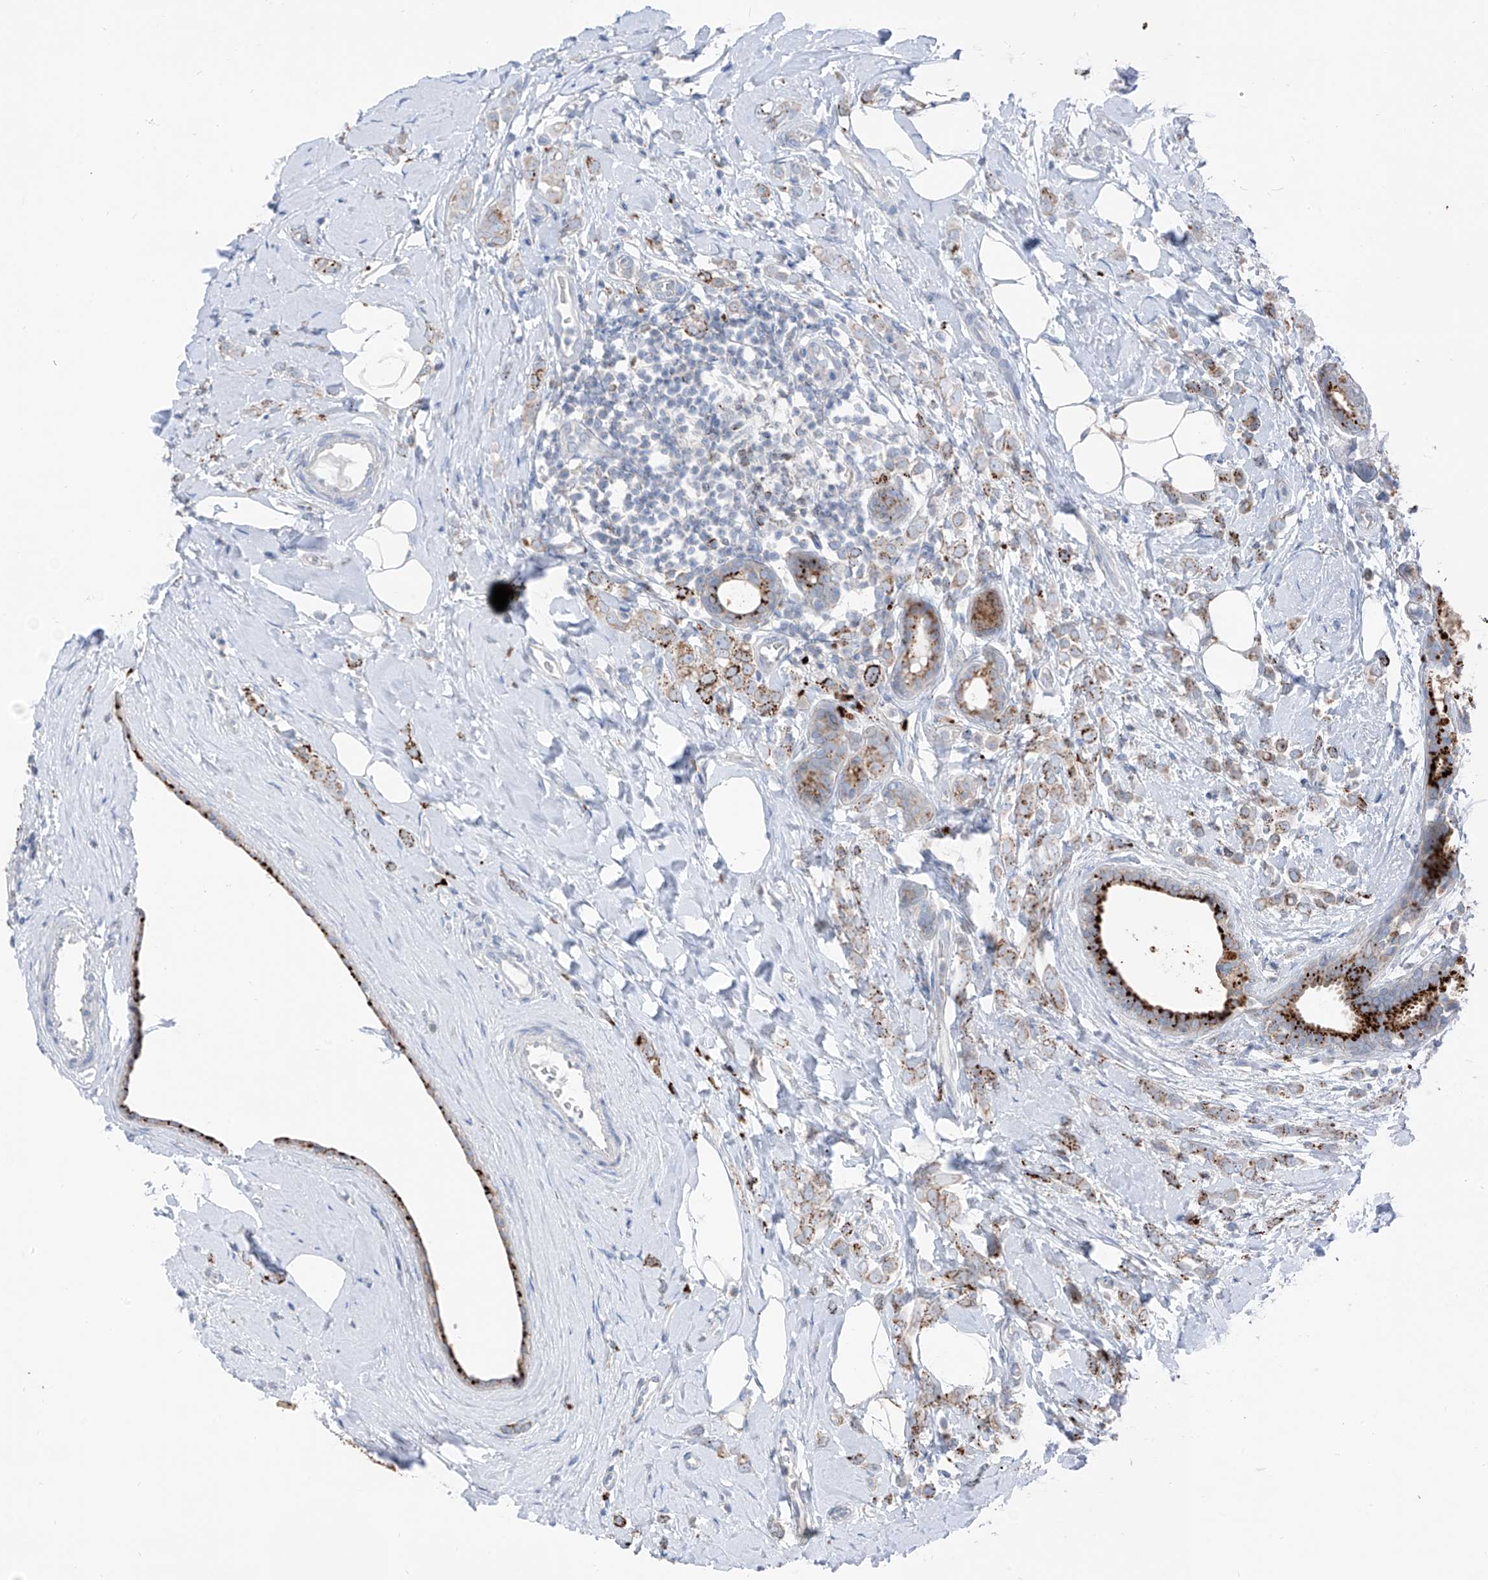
{"staining": {"intensity": "moderate", "quantity": ">75%", "location": "cytoplasmic/membranous"}, "tissue": "breast cancer", "cell_type": "Tumor cells", "image_type": "cancer", "snomed": [{"axis": "morphology", "description": "Lobular carcinoma"}, {"axis": "topography", "description": "Breast"}], "caption": "A brown stain shows moderate cytoplasmic/membranous staining of a protein in breast cancer tumor cells.", "gene": "GPR137C", "patient": {"sex": "female", "age": 47}}